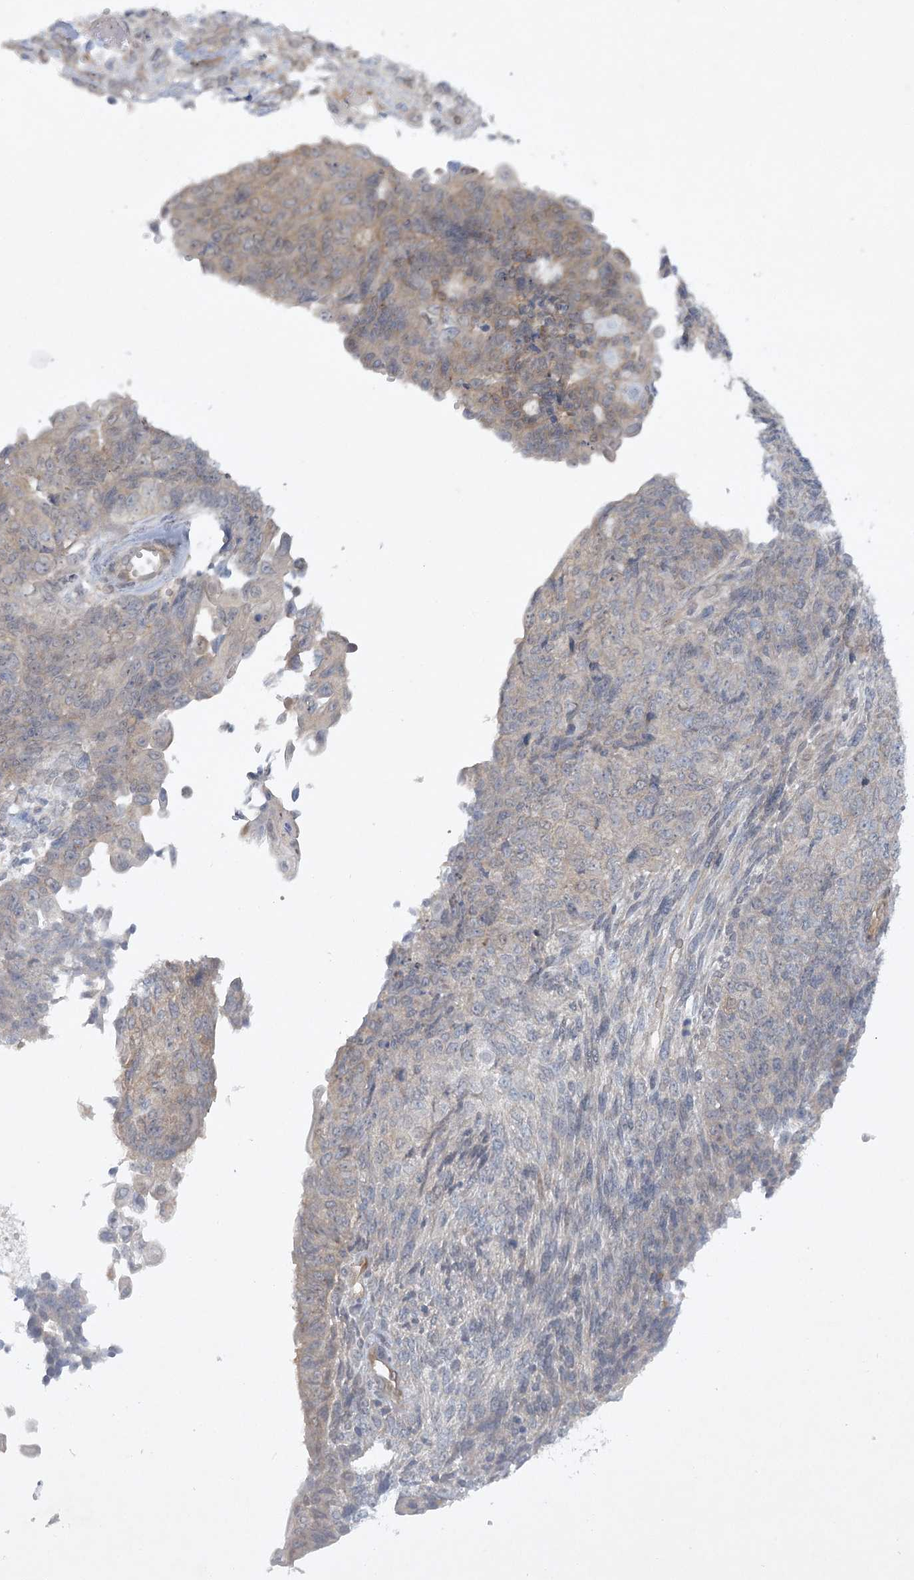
{"staining": {"intensity": "weak", "quantity": "<25%", "location": "cytoplasmic/membranous"}, "tissue": "endometrial cancer", "cell_type": "Tumor cells", "image_type": "cancer", "snomed": [{"axis": "morphology", "description": "Adenocarcinoma, NOS"}, {"axis": "topography", "description": "Endometrium"}], "caption": "High magnification brightfield microscopy of adenocarcinoma (endometrial) stained with DAB (3,3'-diaminobenzidine) (brown) and counterstained with hematoxylin (blue): tumor cells show no significant staining. (DAB (3,3'-diaminobenzidine) IHC with hematoxylin counter stain).", "gene": "AAMDC", "patient": {"sex": "female", "age": 32}}